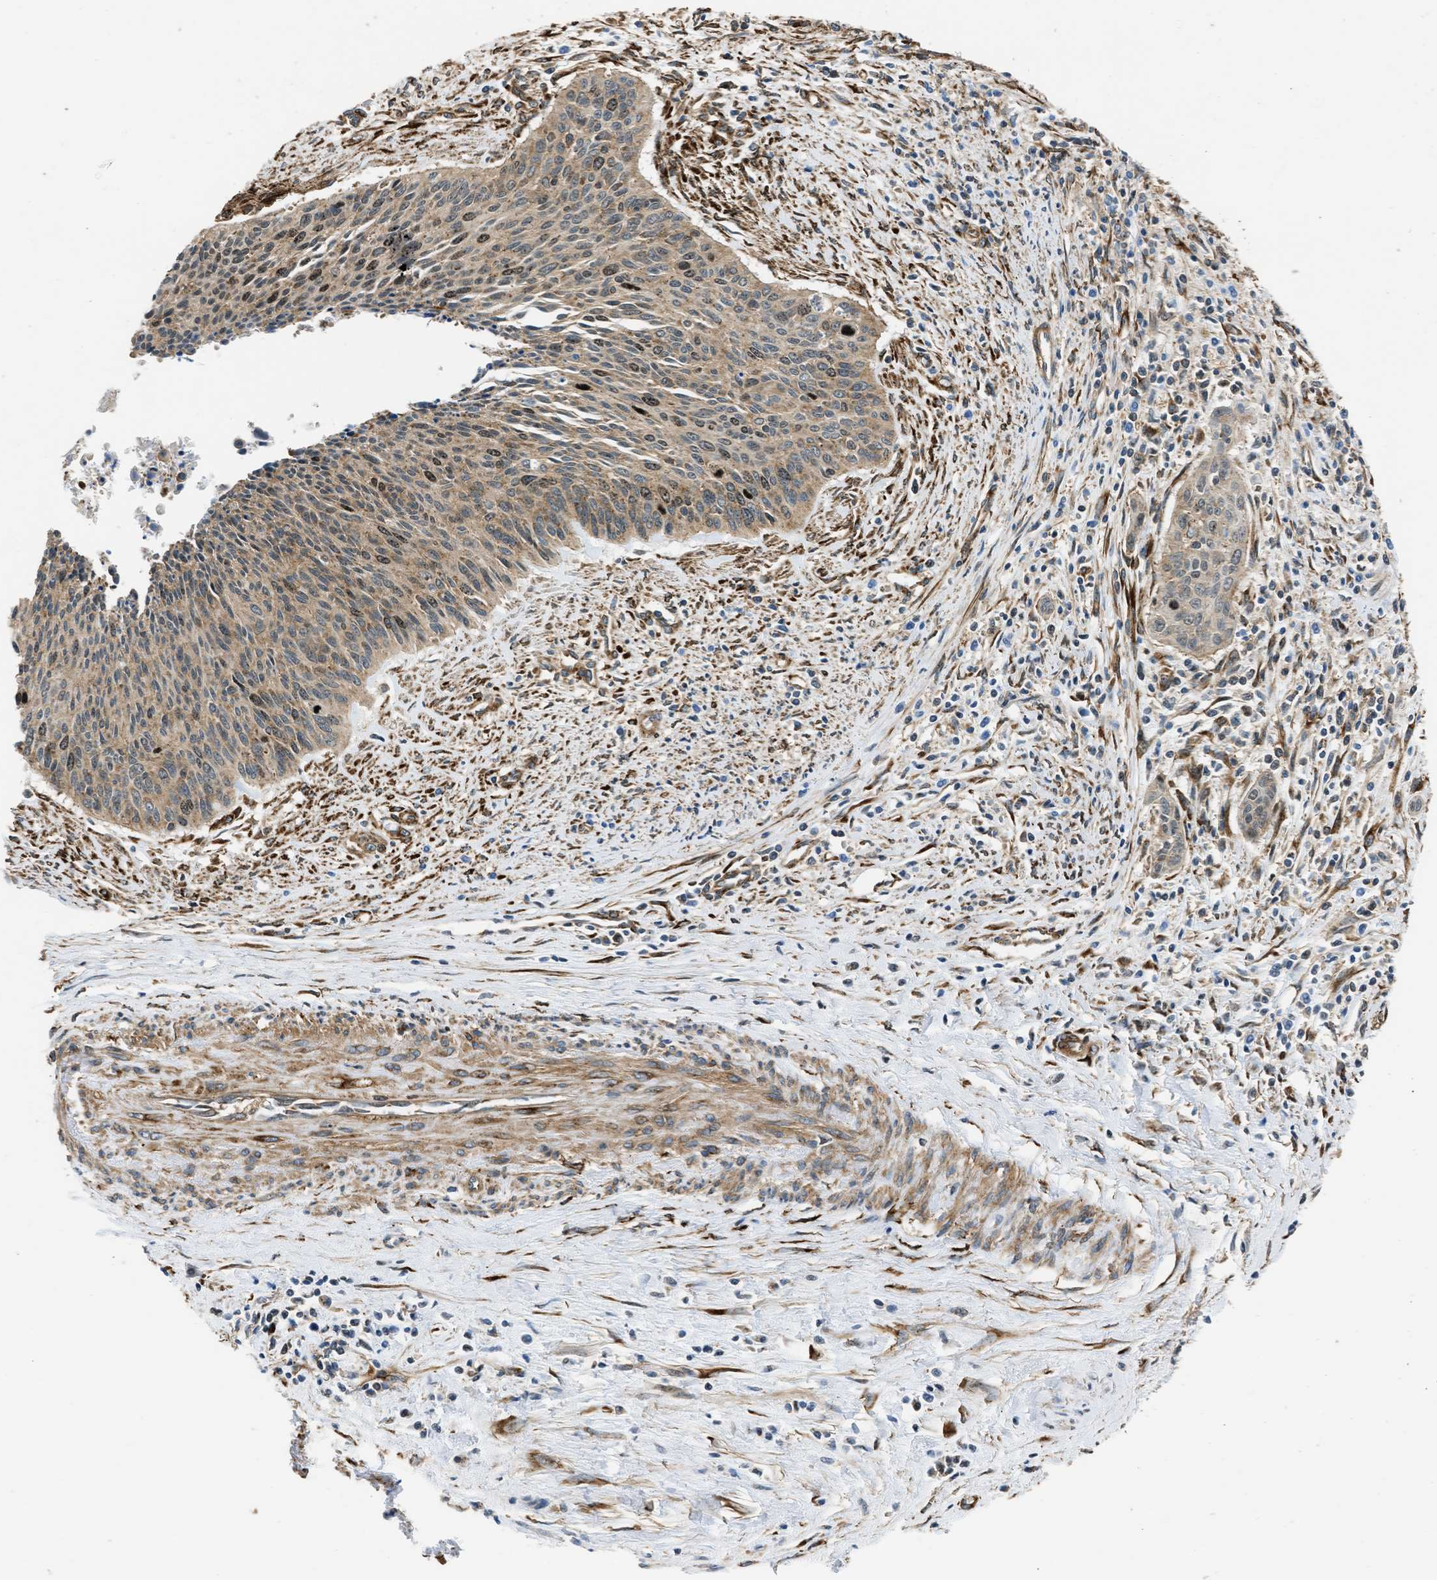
{"staining": {"intensity": "weak", "quantity": ">75%", "location": "cytoplasmic/membranous,nuclear"}, "tissue": "cervical cancer", "cell_type": "Tumor cells", "image_type": "cancer", "snomed": [{"axis": "morphology", "description": "Squamous cell carcinoma, NOS"}, {"axis": "topography", "description": "Cervix"}], "caption": "The histopathology image exhibits immunohistochemical staining of squamous cell carcinoma (cervical). There is weak cytoplasmic/membranous and nuclear expression is appreciated in about >75% of tumor cells. (DAB (3,3'-diaminobenzidine) = brown stain, brightfield microscopy at high magnification).", "gene": "SEPTIN2", "patient": {"sex": "female", "age": 55}}